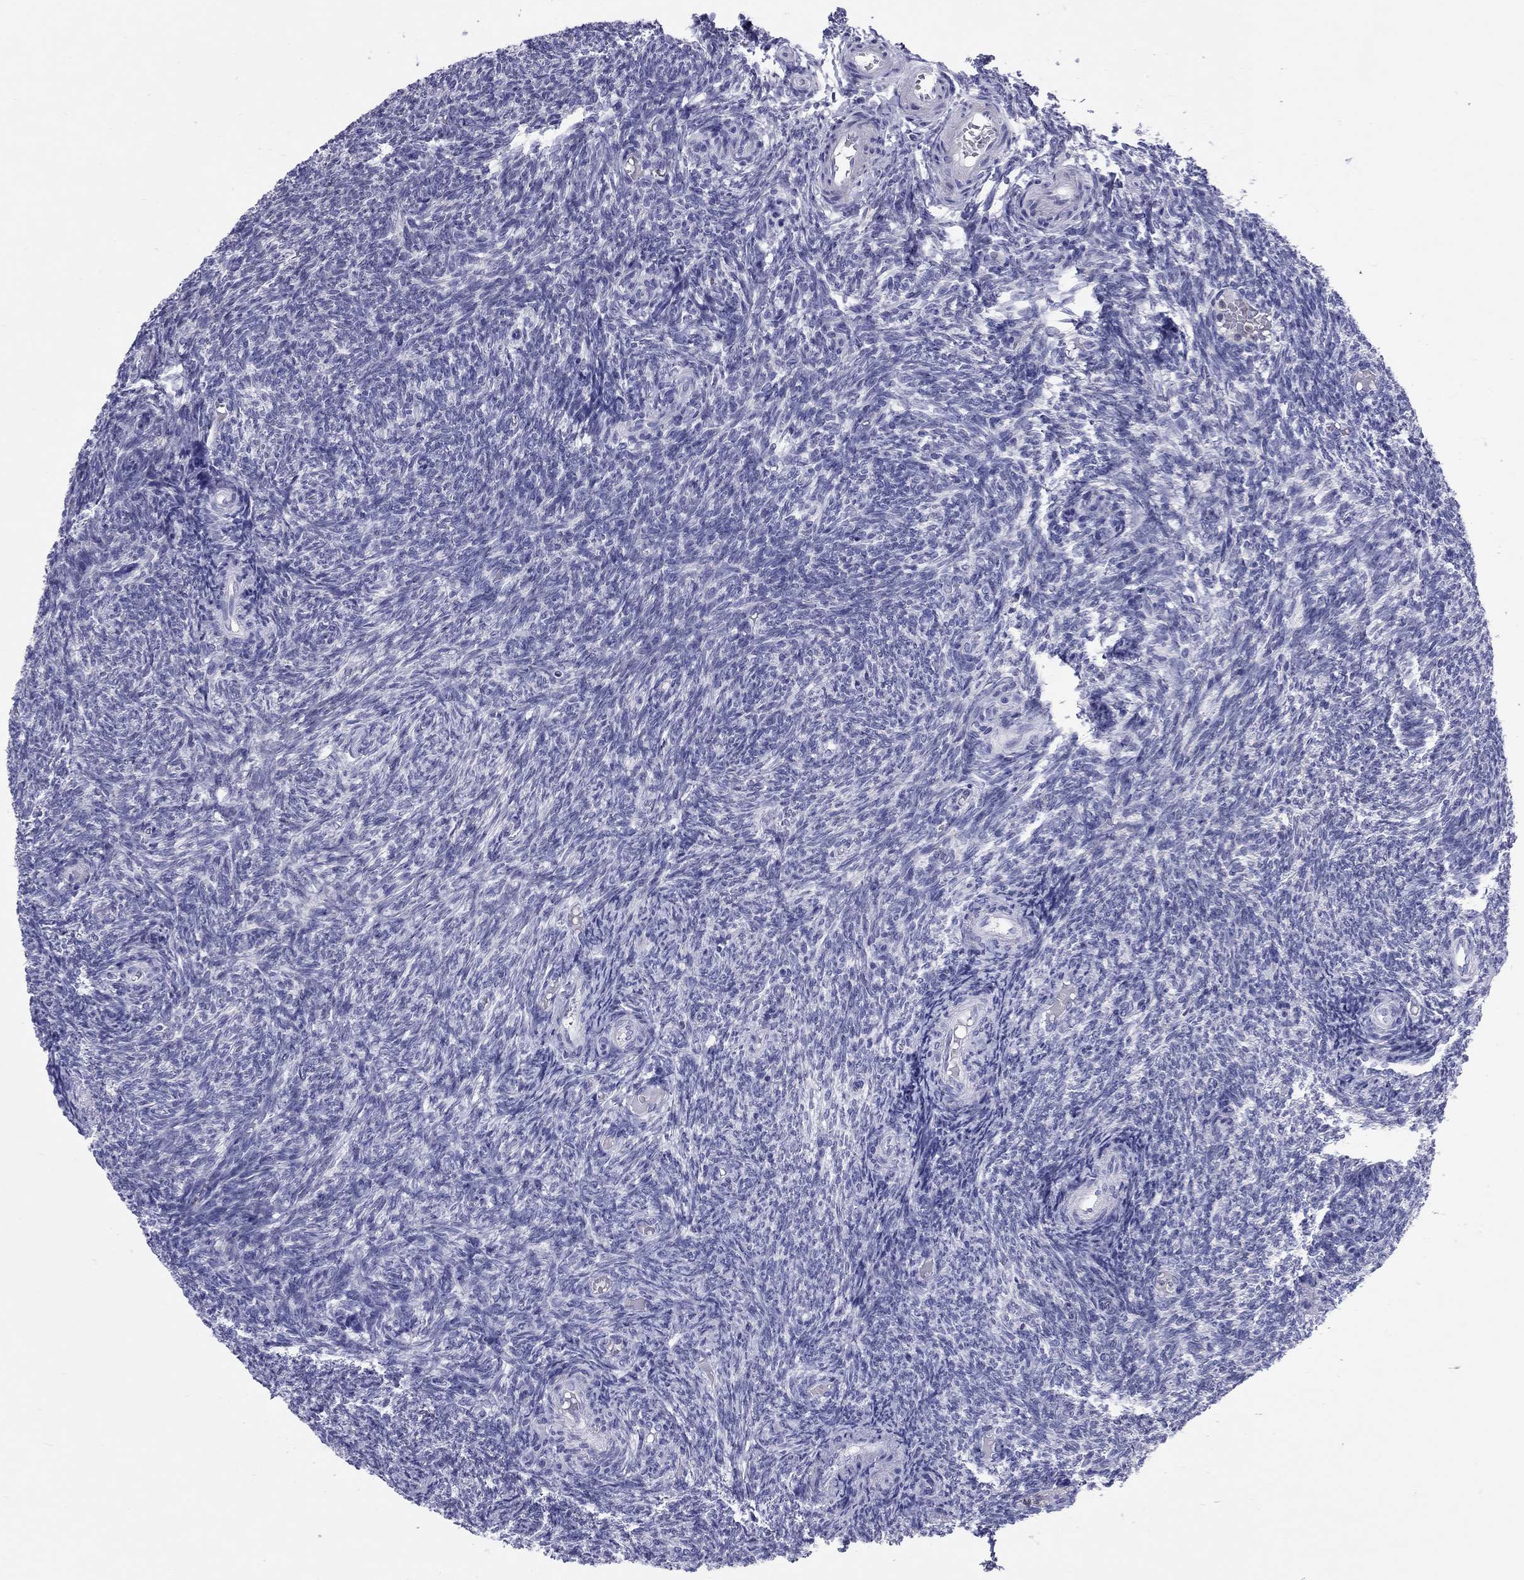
{"staining": {"intensity": "negative", "quantity": "none", "location": "none"}, "tissue": "ovary", "cell_type": "Ovarian stroma cells", "image_type": "normal", "snomed": [{"axis": "morphology", "description": "Normal tissue, NOS"}, {"axis": "topography", "description": "Ovary"}], "caption": "An image of ovary stained for a protein shows no brown staining in ovarian stroma cells.", "gene": "SLC46A2", "patient": {"sex": "female", "age": 39}}